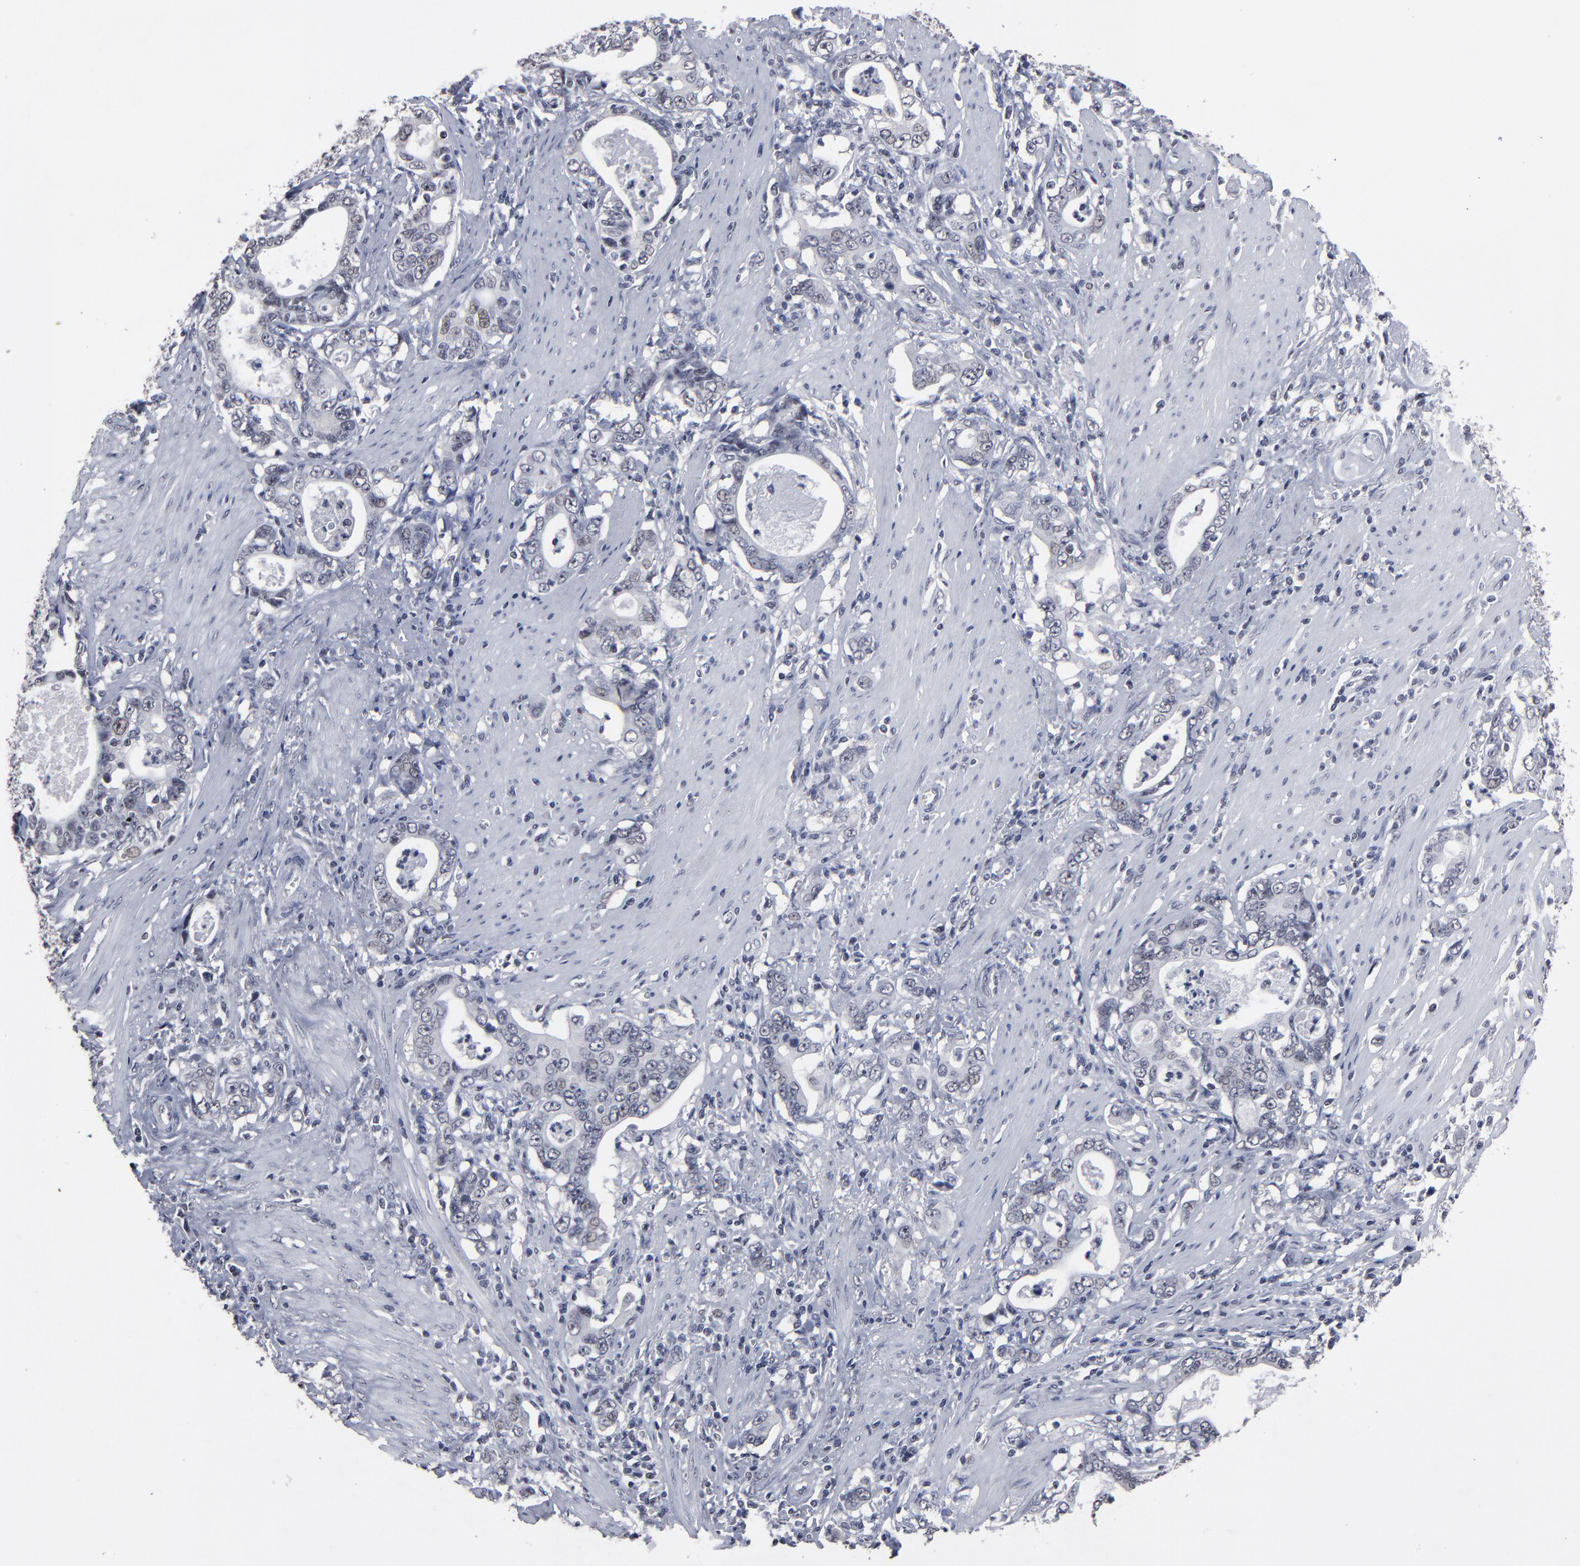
{"staining": {"intensity": "negative", "quantity": "none", "location": "none"}, "tissue": "stomach cancer", "cell_type": "Tumor cells", "image_type": "cancer", "snomed": [{"axis": "morphology", "description": "Adenocarcinoma, NOS"}, {"axis": "topography", "description": "Stomach, lower"}], "caption": "IHC of stomach cancer (adenocarcinoma) demonstrates no staining in tumor cells. The staining was performed using DAB (3,3'-diaminobenzidine) to visualize the protein expression in brown, while the nuclei were stained in blue with hematoxylin (Magnification: 20x).", "gene": "SSRP1", "patient": {"sex": "female", "age": 72}}